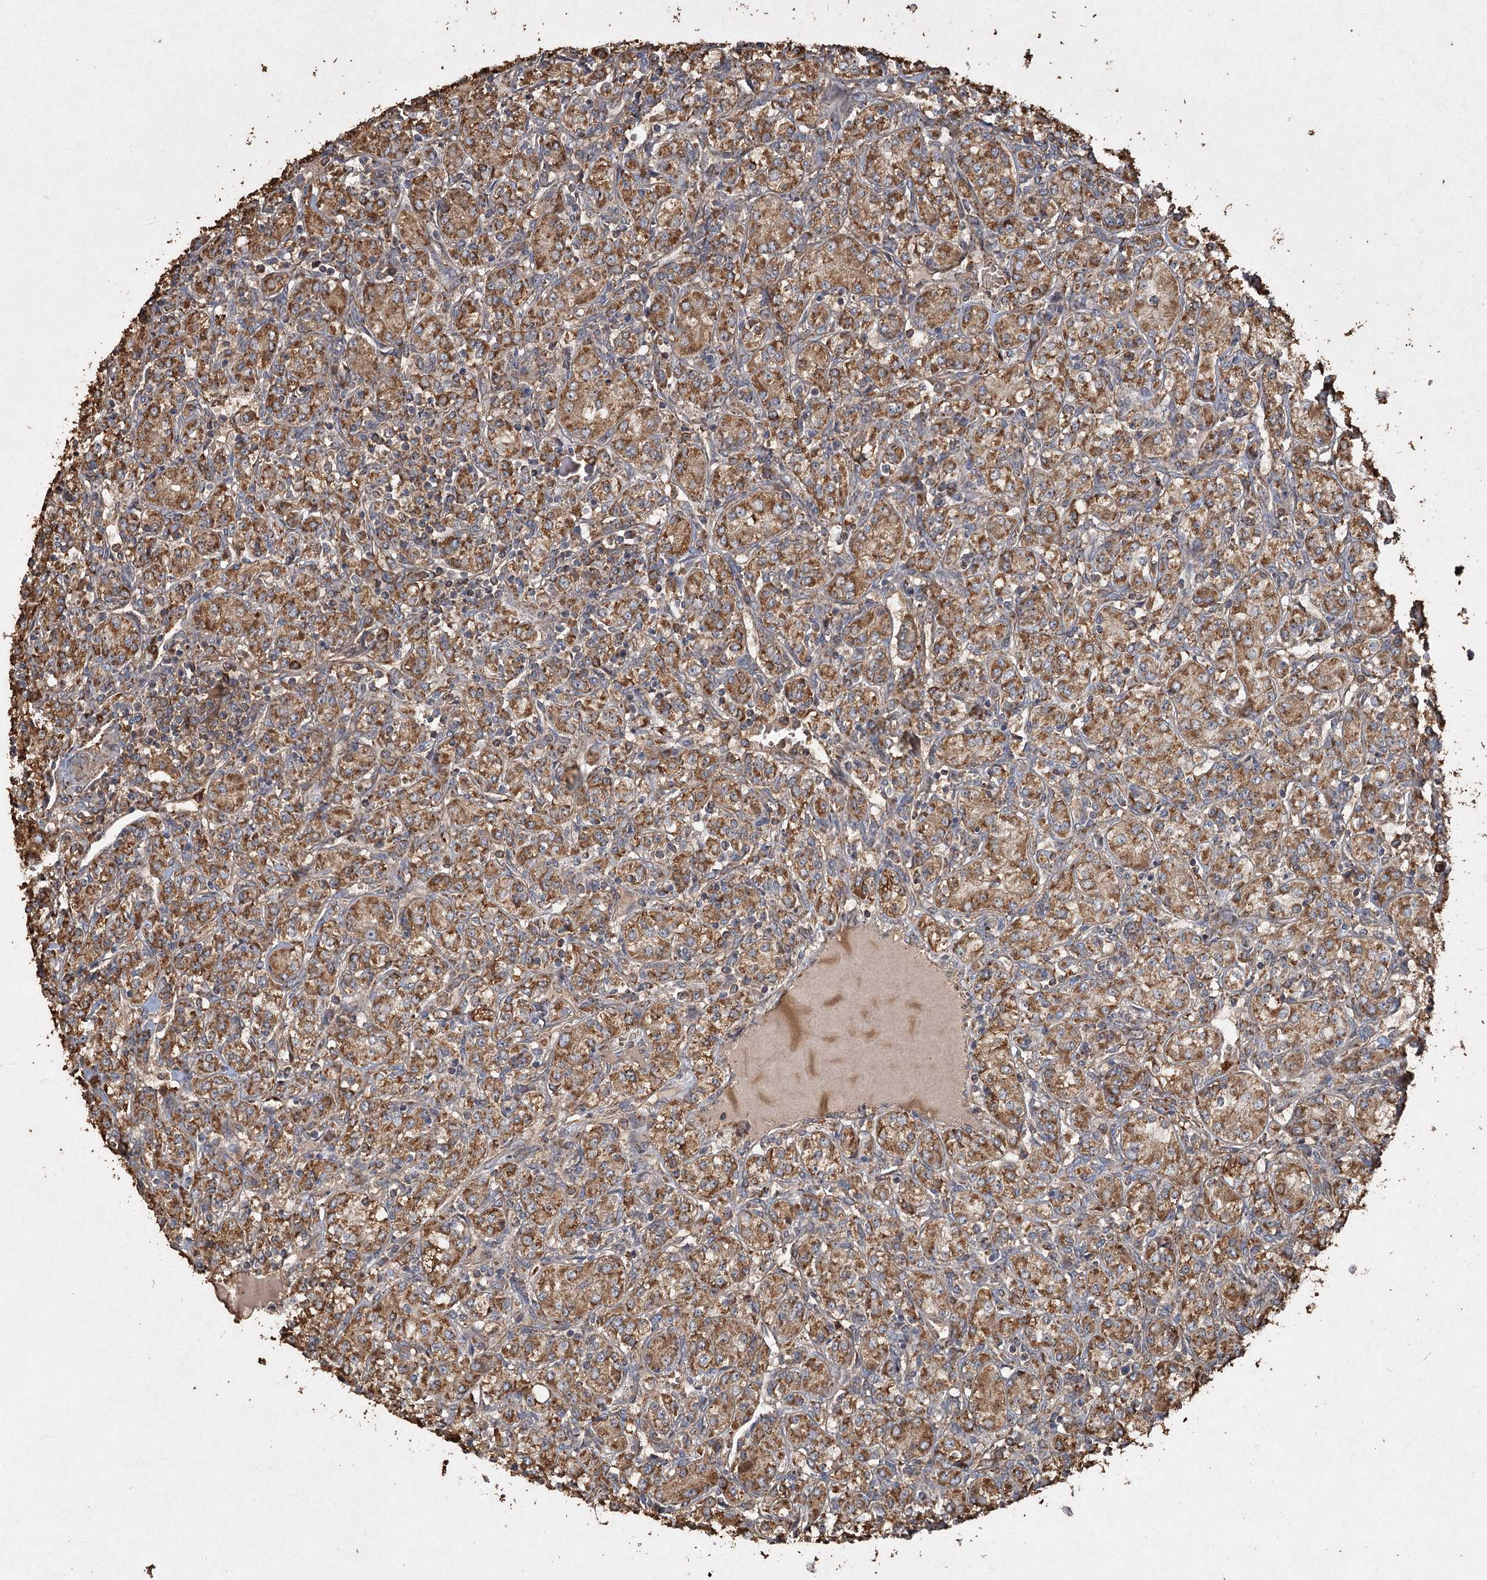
{"staining": {"intensity": "strong", "quantity": ">75%", "location": "cytoplasmic/membranous"}, "tissue": "renal cancer", "cell_type": "Tumor cells", "image_type": "cancer", "snomed": [{"axis": "morphology", "description": "Adenocarcinoma, NOS"}, {"axis": "topography", "description": "Kidney"}], "caption": "Tumor cells demonstrate strong cytoplasmic/membranous positivity in approximately >75% of cells in adenocarcinoma (renal).", "gene": "PIK3C2A", "patient": {"sex": "male", "age": 77}}